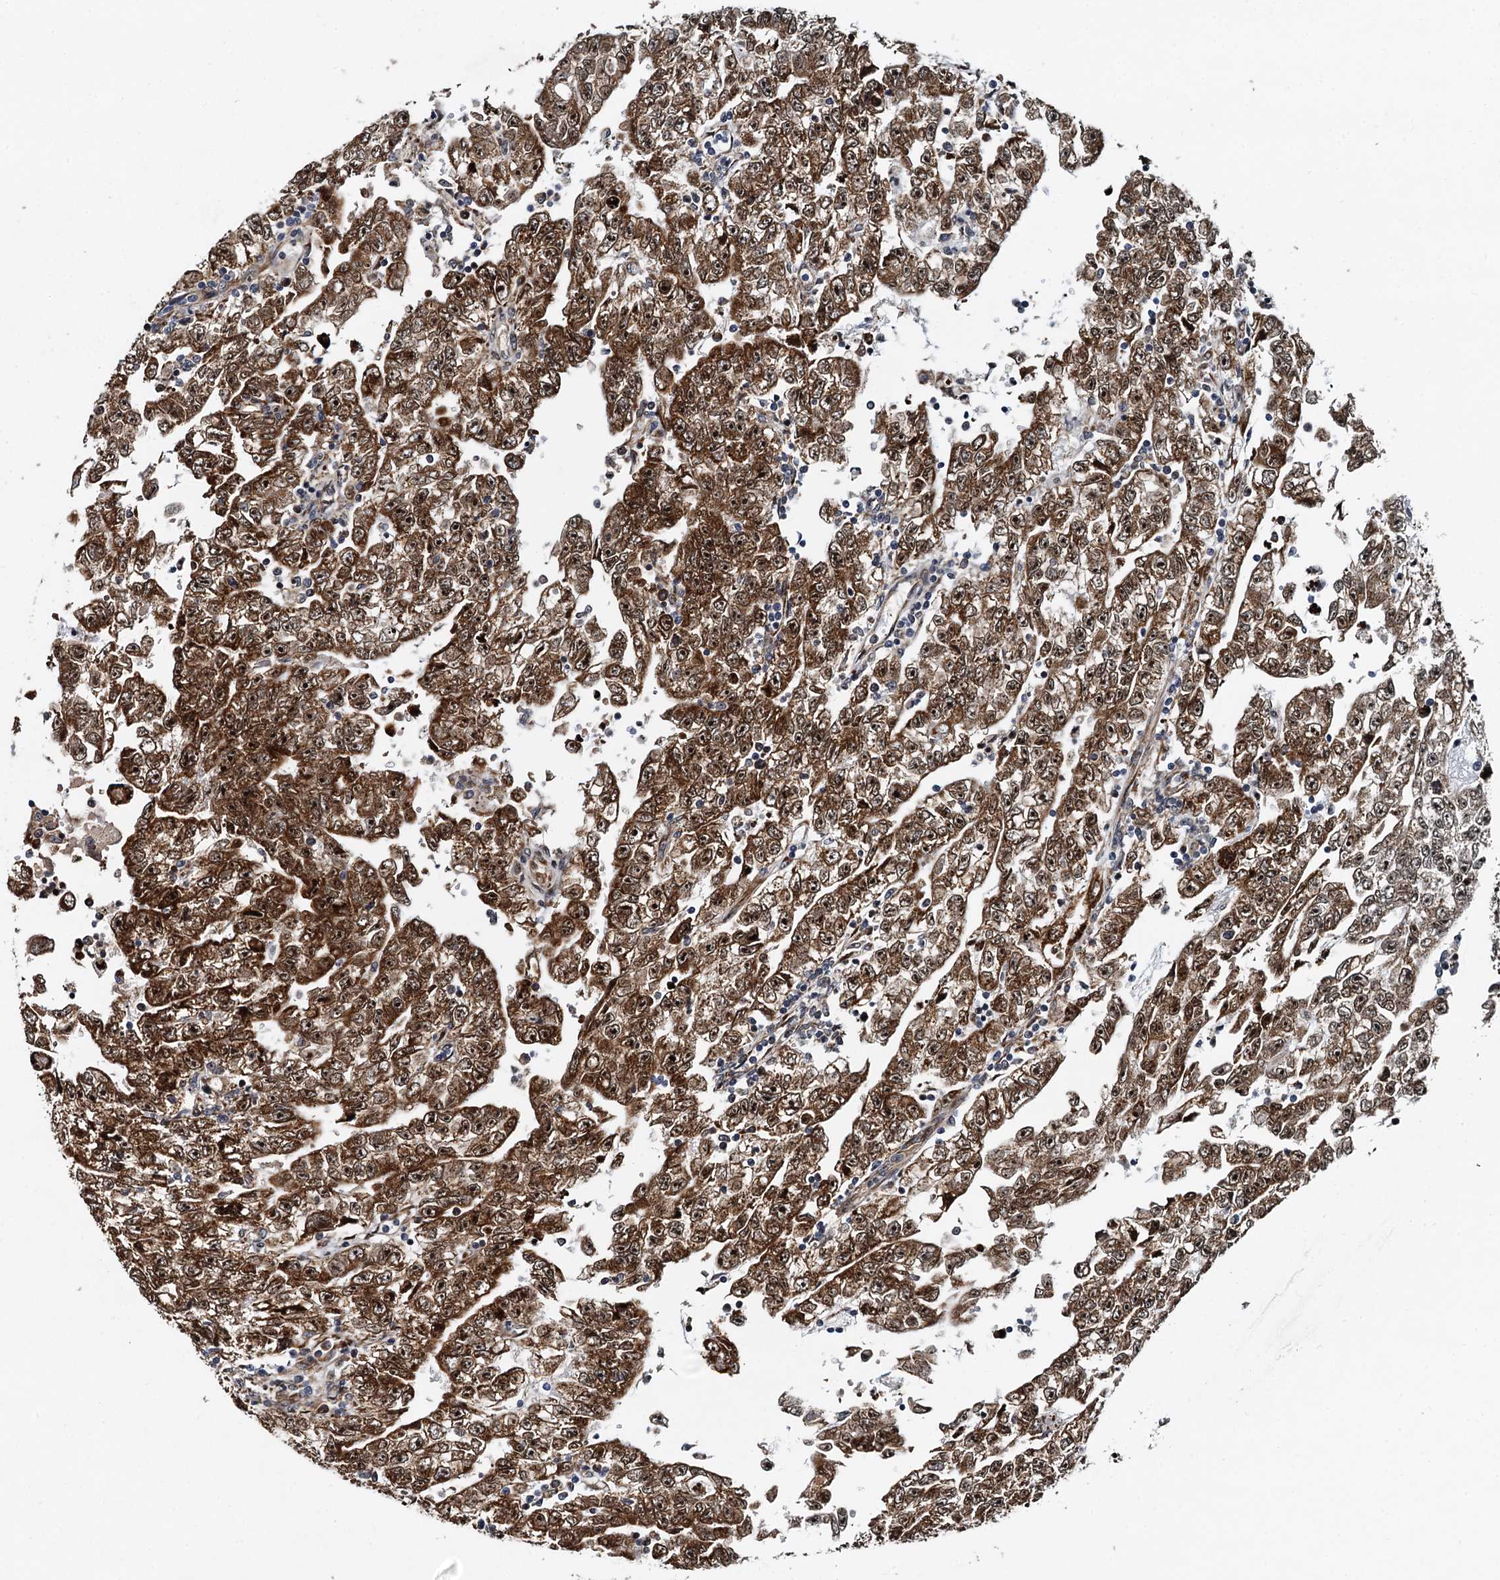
{"staining": {"intensity": "moderate", "quantity": ">75%", "location": "cytoplasmic/membranous,nuclear"}, "tissue": "testis cancer", "cell_type": "Tumor cells", "image_type": "cancer", "snomed": [{"axis": "morphology", "description": "Carcinoma, Embryonal, NOS"}, {"axis": "topography", "description": "Testis"}], "caption": "Protein expression analysis of human testis embryonal carcinoma reveals moderate cytoplasmic/membranous and nuclear expression in approximately >75% of tumor cells. (DAB (3,3'-diaminobenzidine) IHC with brightfield microscopy, high magnification).", "gene": "DNAJC21", "patient": {"sex": "male", "age": 25}}